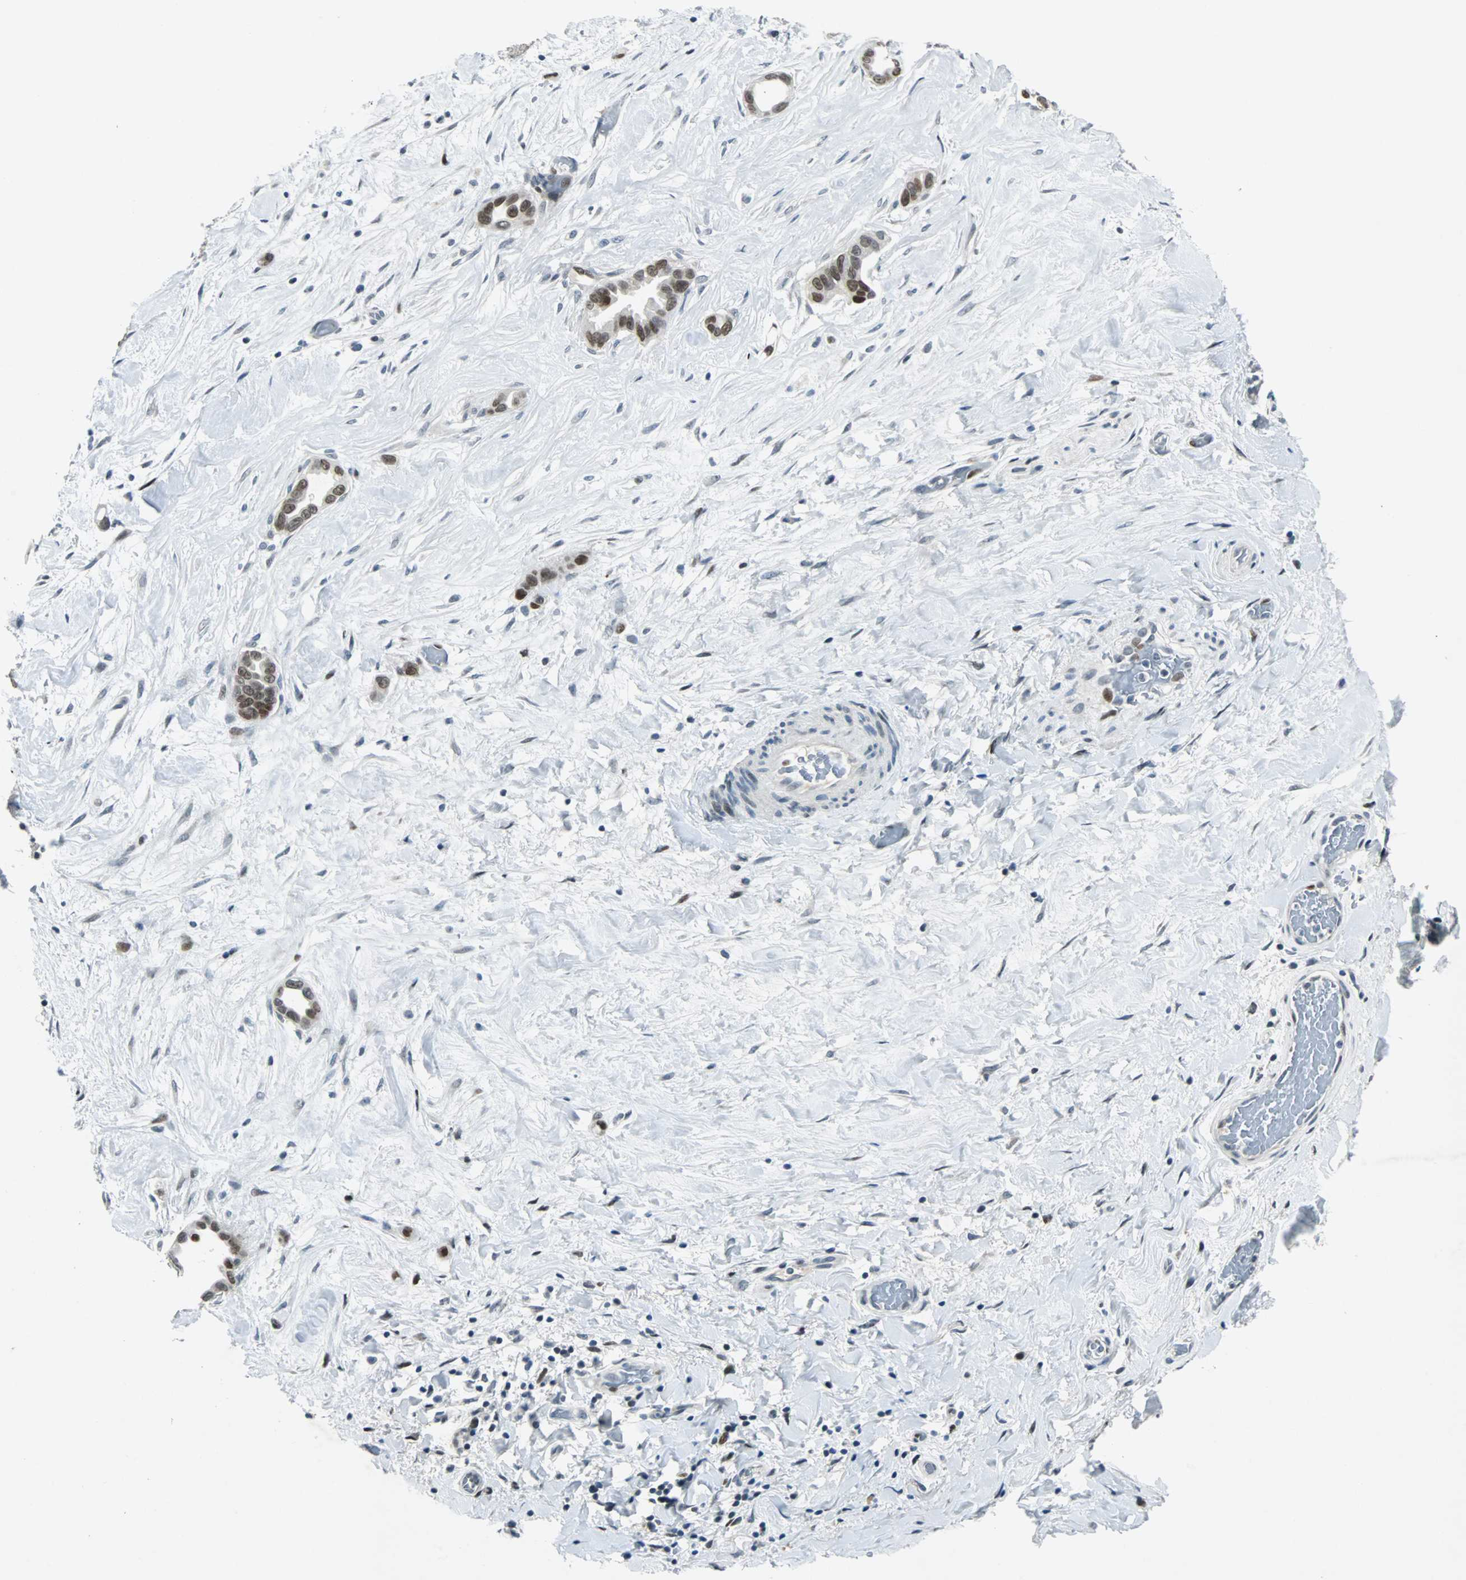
{"staining": {"intensity": "strong", "quantity": ">75%", "location": "nuclear"}, "tissue": "liver cancer", "cell_type": "Tumor cells", "image_type": "cancer", "snomed": [{"axis": "morphology", "description": "Cholangiocarcinoma"}, {"axis": "topography", "description": "Liver"}], "caption": "Liver cancer (cholangiocarcinoma) was stained to show a protein in brown. There is high levels of strong nuclear staining in about >75% of tumor cells. (Brightfield microscopy of DAB IHC at high magnification).", "gene": "AJUBA", "patient": {"sex": "female", "age": 65}}